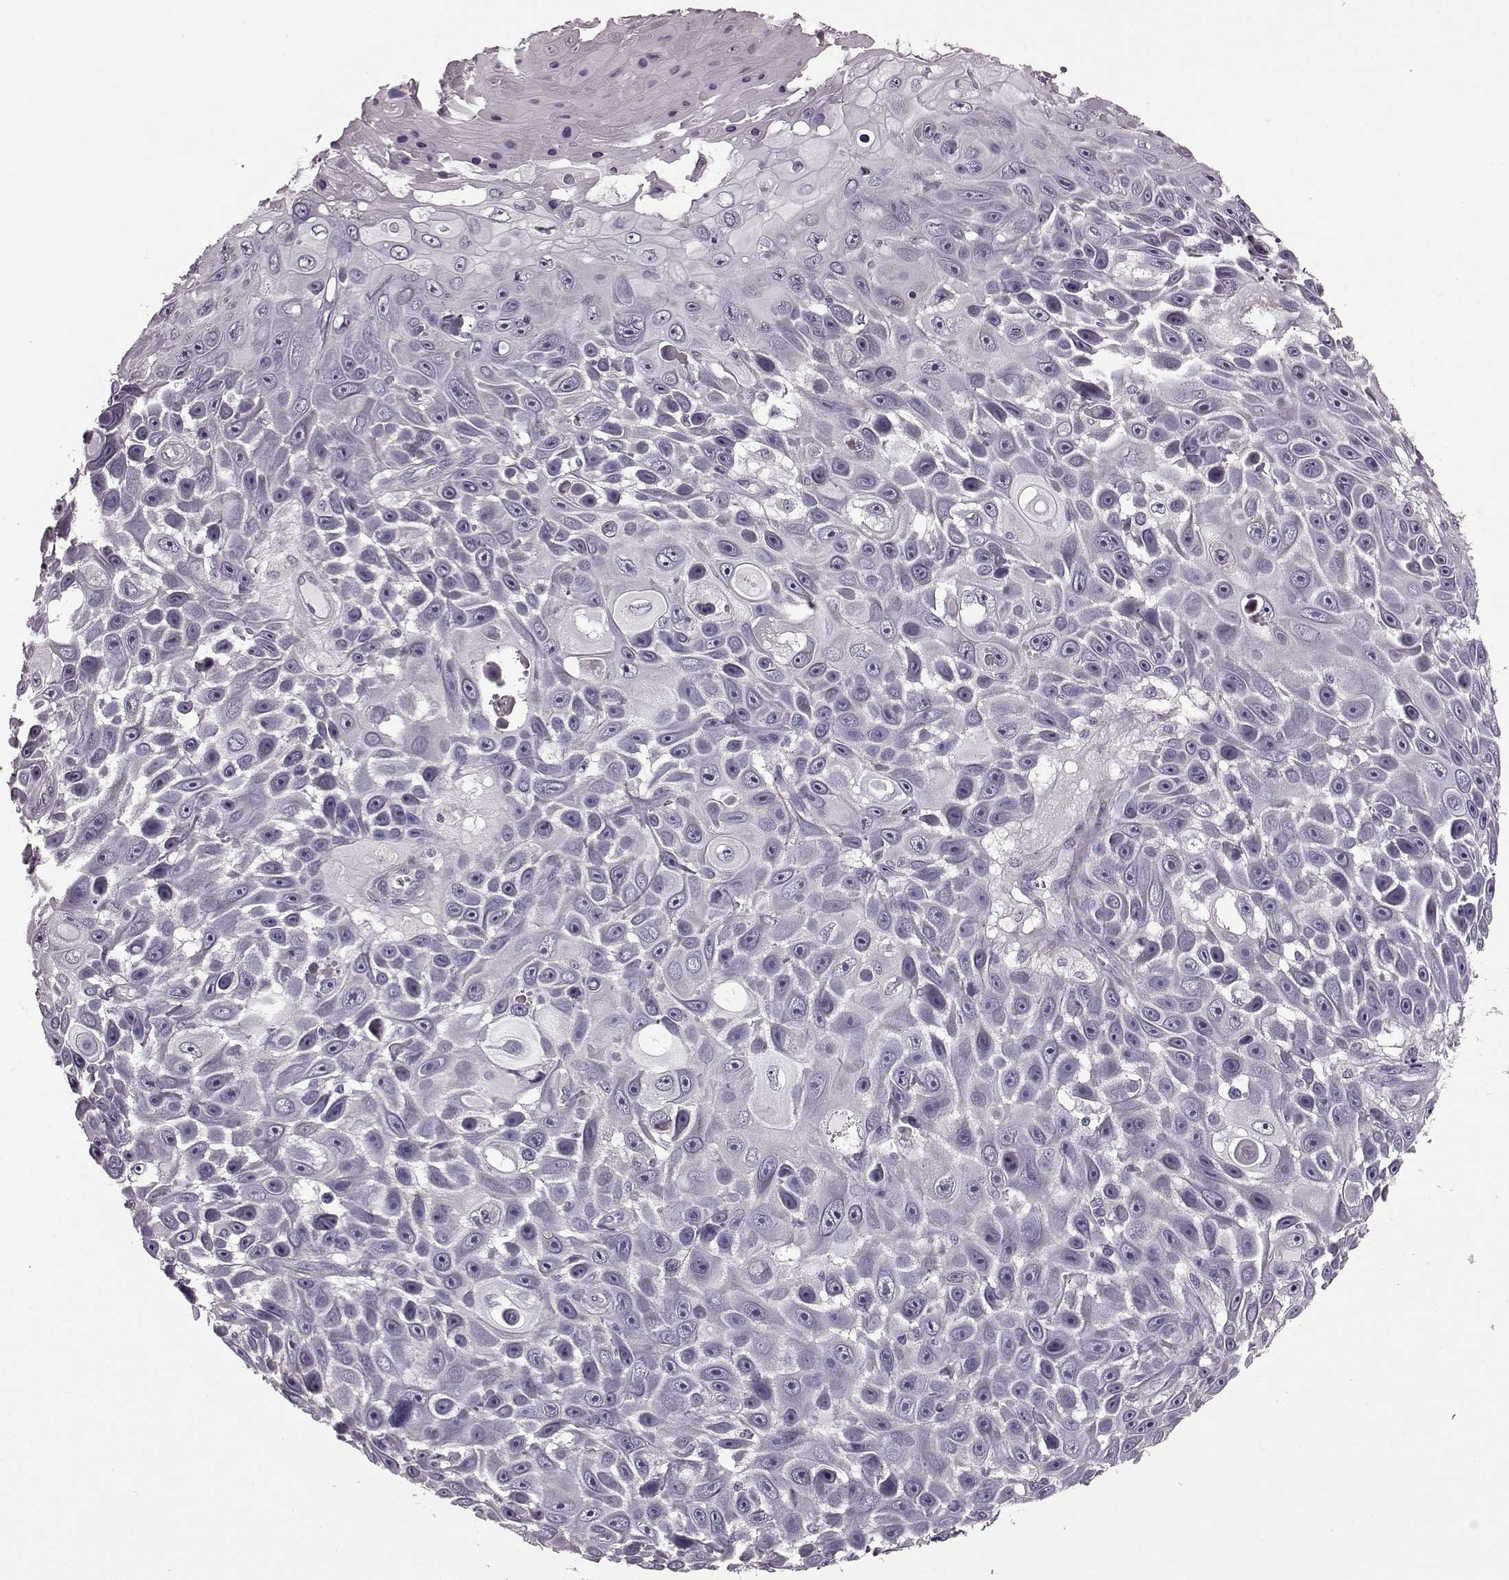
{"staining": {"intensity": "negative", "quantity": "none", "location": "none"}, "tissue": "skin cancer", "cell_type": "Tumor cells", "image_type": "cancer", "snomed": [{"axis": "morphology", "description": "Squamous cell carcinoma, NOS"}, {"axis": "topography", "description": "Skin"}], "caption": "Immunohistochemical staining of human squamous cell carcinoma (skin) shows no significant expression in tumor cells.", "gene": "SLCO3A1", "patient": {"sex": "male", "age": 82}}